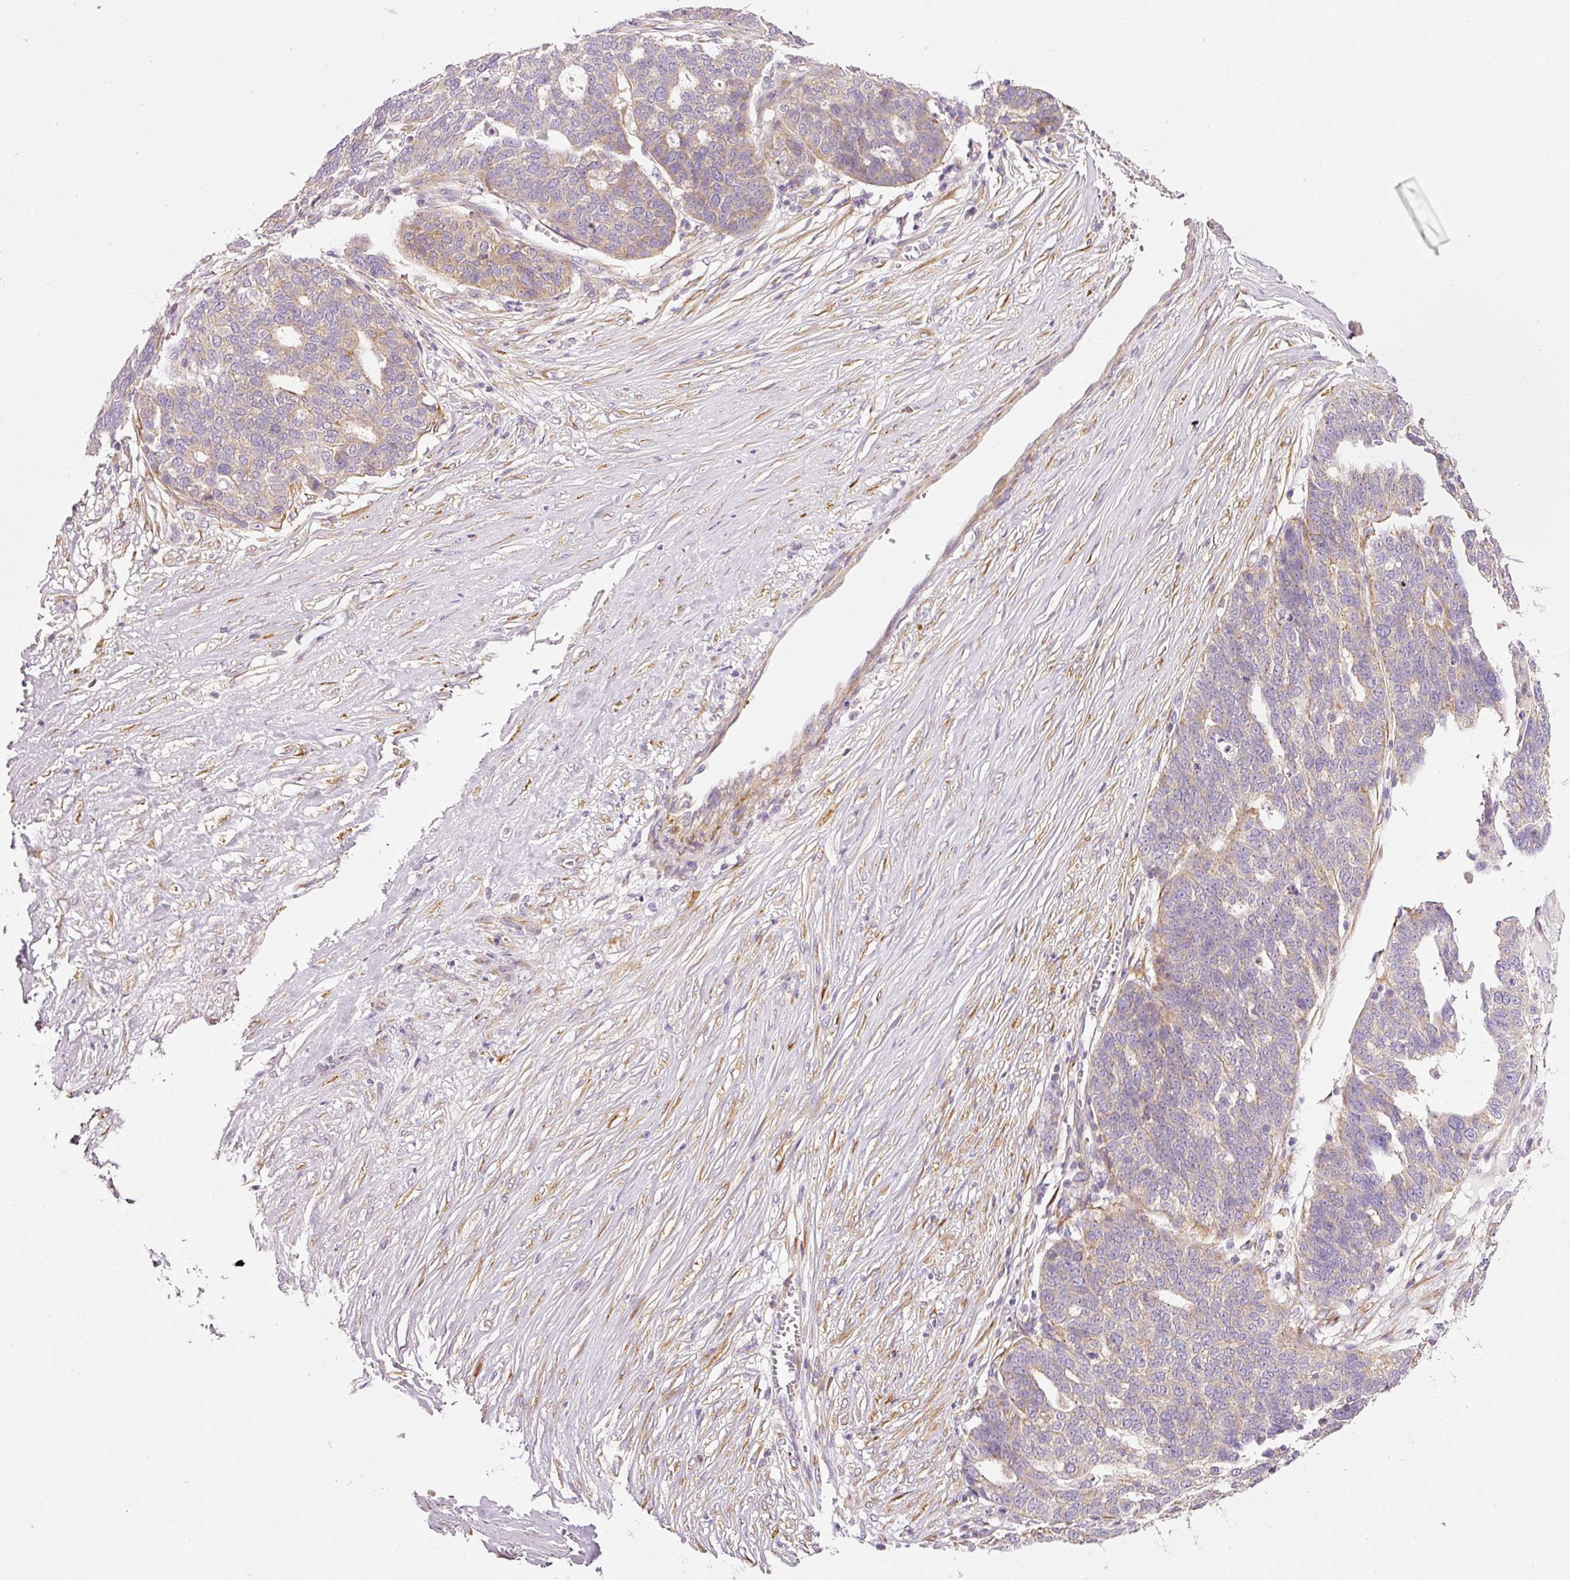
{"staining": {"intensity": "weak", "quantity": "25%-75%", "location": "cytoplasmic/membranous"}, "tissue": "ovarian cancer", "cell_type": "Tumor cells", "image_type": "cancer", "snomed": [{"axis": "morphology", "description": "Cystadenocarcinoma, serous, NOS"}, {"axis": "topography", "description": "Ovary"}], "caption": "Immunohistochemistry (IHC) staining of ovarian serous cystadenocarcinoma, which reveals low levels of weak cytoplasmic/membranous staining in about 25%-75% of tumor cells indicating weak cytoplasmic/membranous protein positivity. The staining was performed using DAB (3,3'-diaminobenzidine) (brown) for protein detection and nuclei were counterstained in hematoxylin (blue).", "gene": "RNF167", "patient": {"sex": "female", "age": 59}}